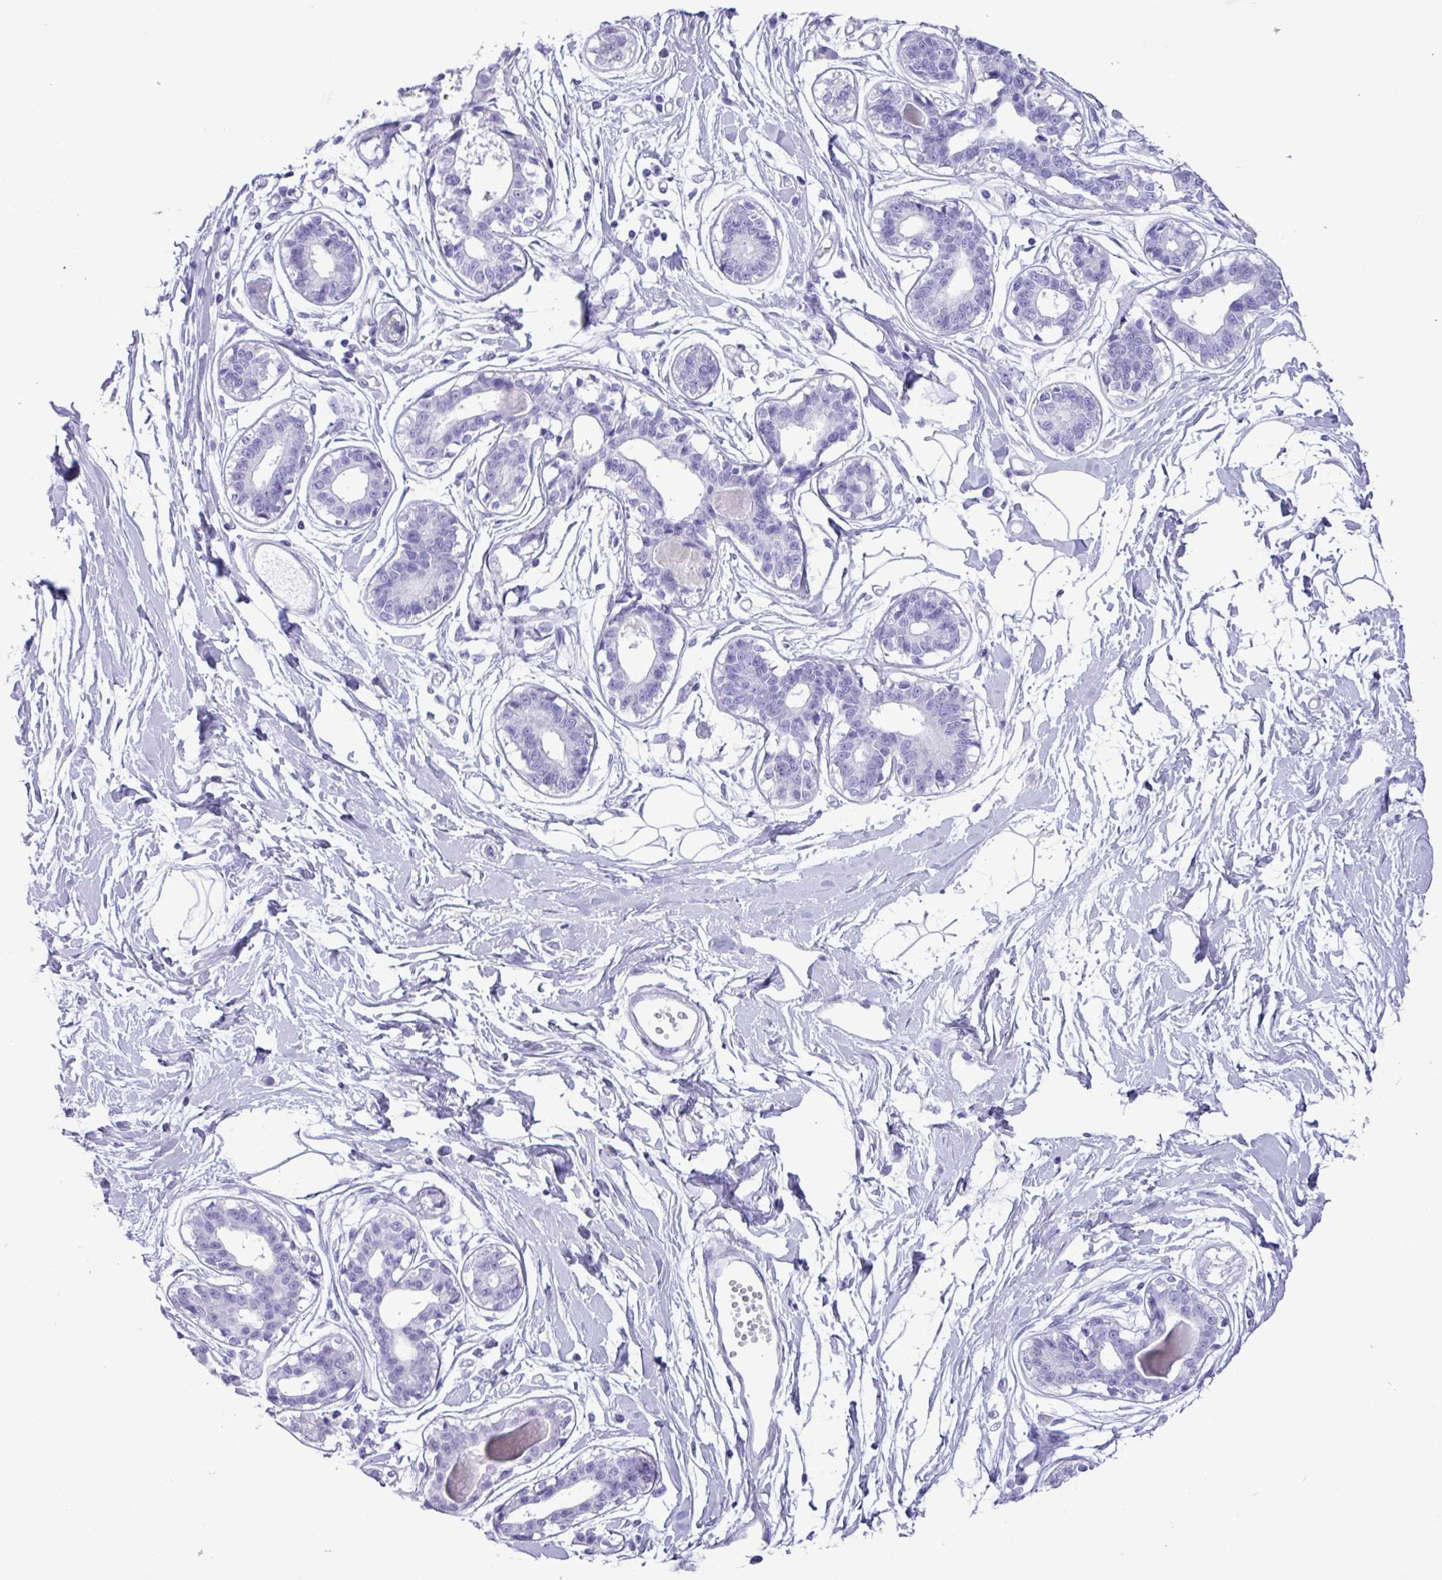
{"staining": {"intensity": "negative", "quantity": "none", "location": "none"}, "tissue": "breast", "cell_type": "Adipocytes", "image_type": "normal", "snomed": [{"axis": "morphology", "description": "Normal tissue, NOS"}, {"axis": "topography", "description": "Breast"}], "caption": "High power microscopy histopathology image of an immunohistochemistry (IHC) micrograph of normal breast, revealing no significant expression in adipocytes.", "gene": "CKMT2", "patient": {"sex": "female", "age": 45}}